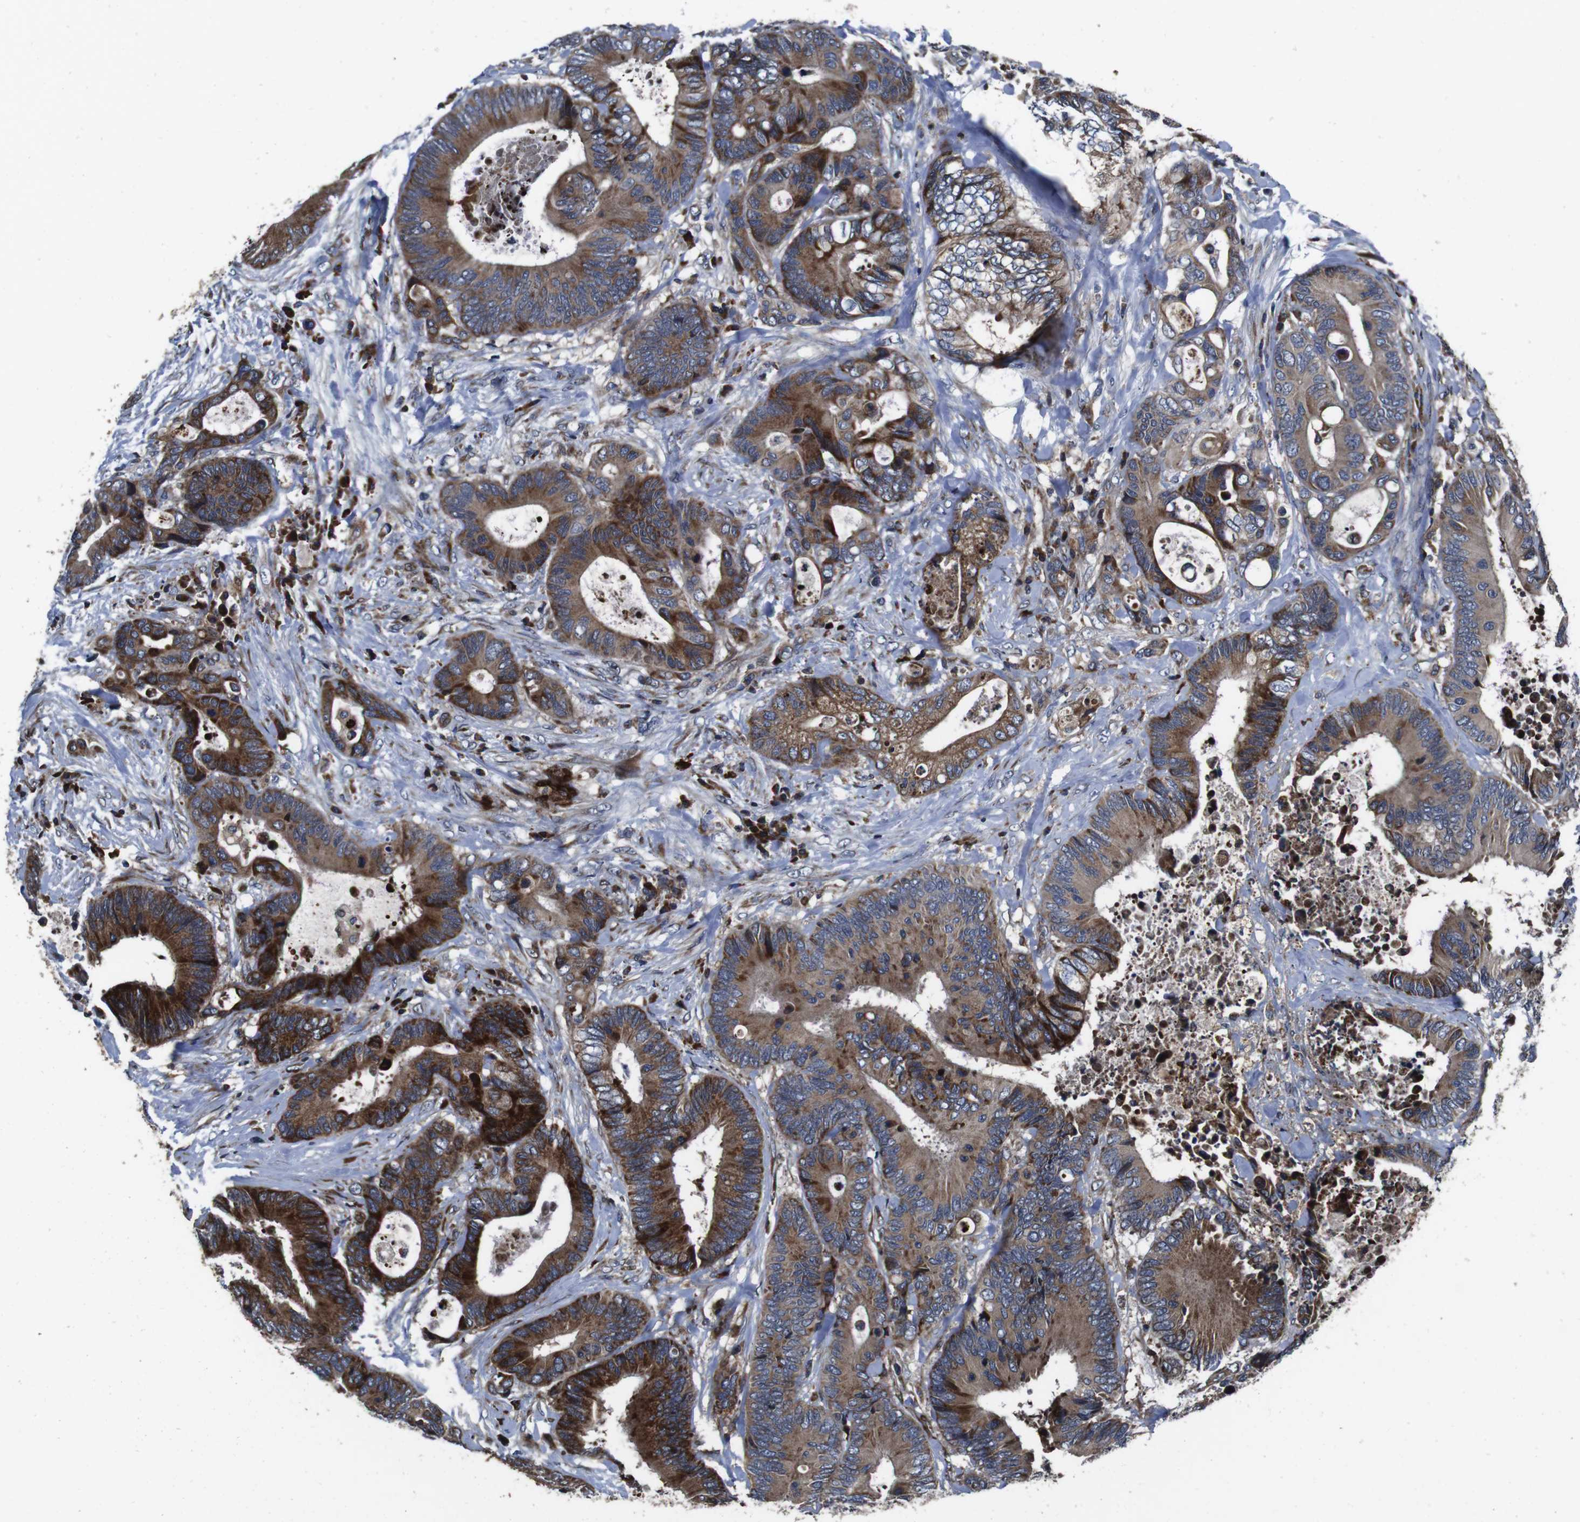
{"staining": {"intensity": "strong", "quantity": ">75%", "location": "cytoplasmic/membranous"}, "tissue": "colorectal cancer", "cell_type": "Tumor cells", "image_type": "cancer", "snomed": [{"axis": "morphology", "description": "Adenocarcinoma, NOS"}, {"axis": "topography", "description": "Rectum"}], "caption": "IHC micrograph of human adenocarcinoma (colorectal) stained for a protein (brown), which reveals high levels of strong cytoplasmic/membranous staining in approximately >75% of tumor cells.", "gene": "SMYD3", "patient": {"sex": "male", "age": 55}}